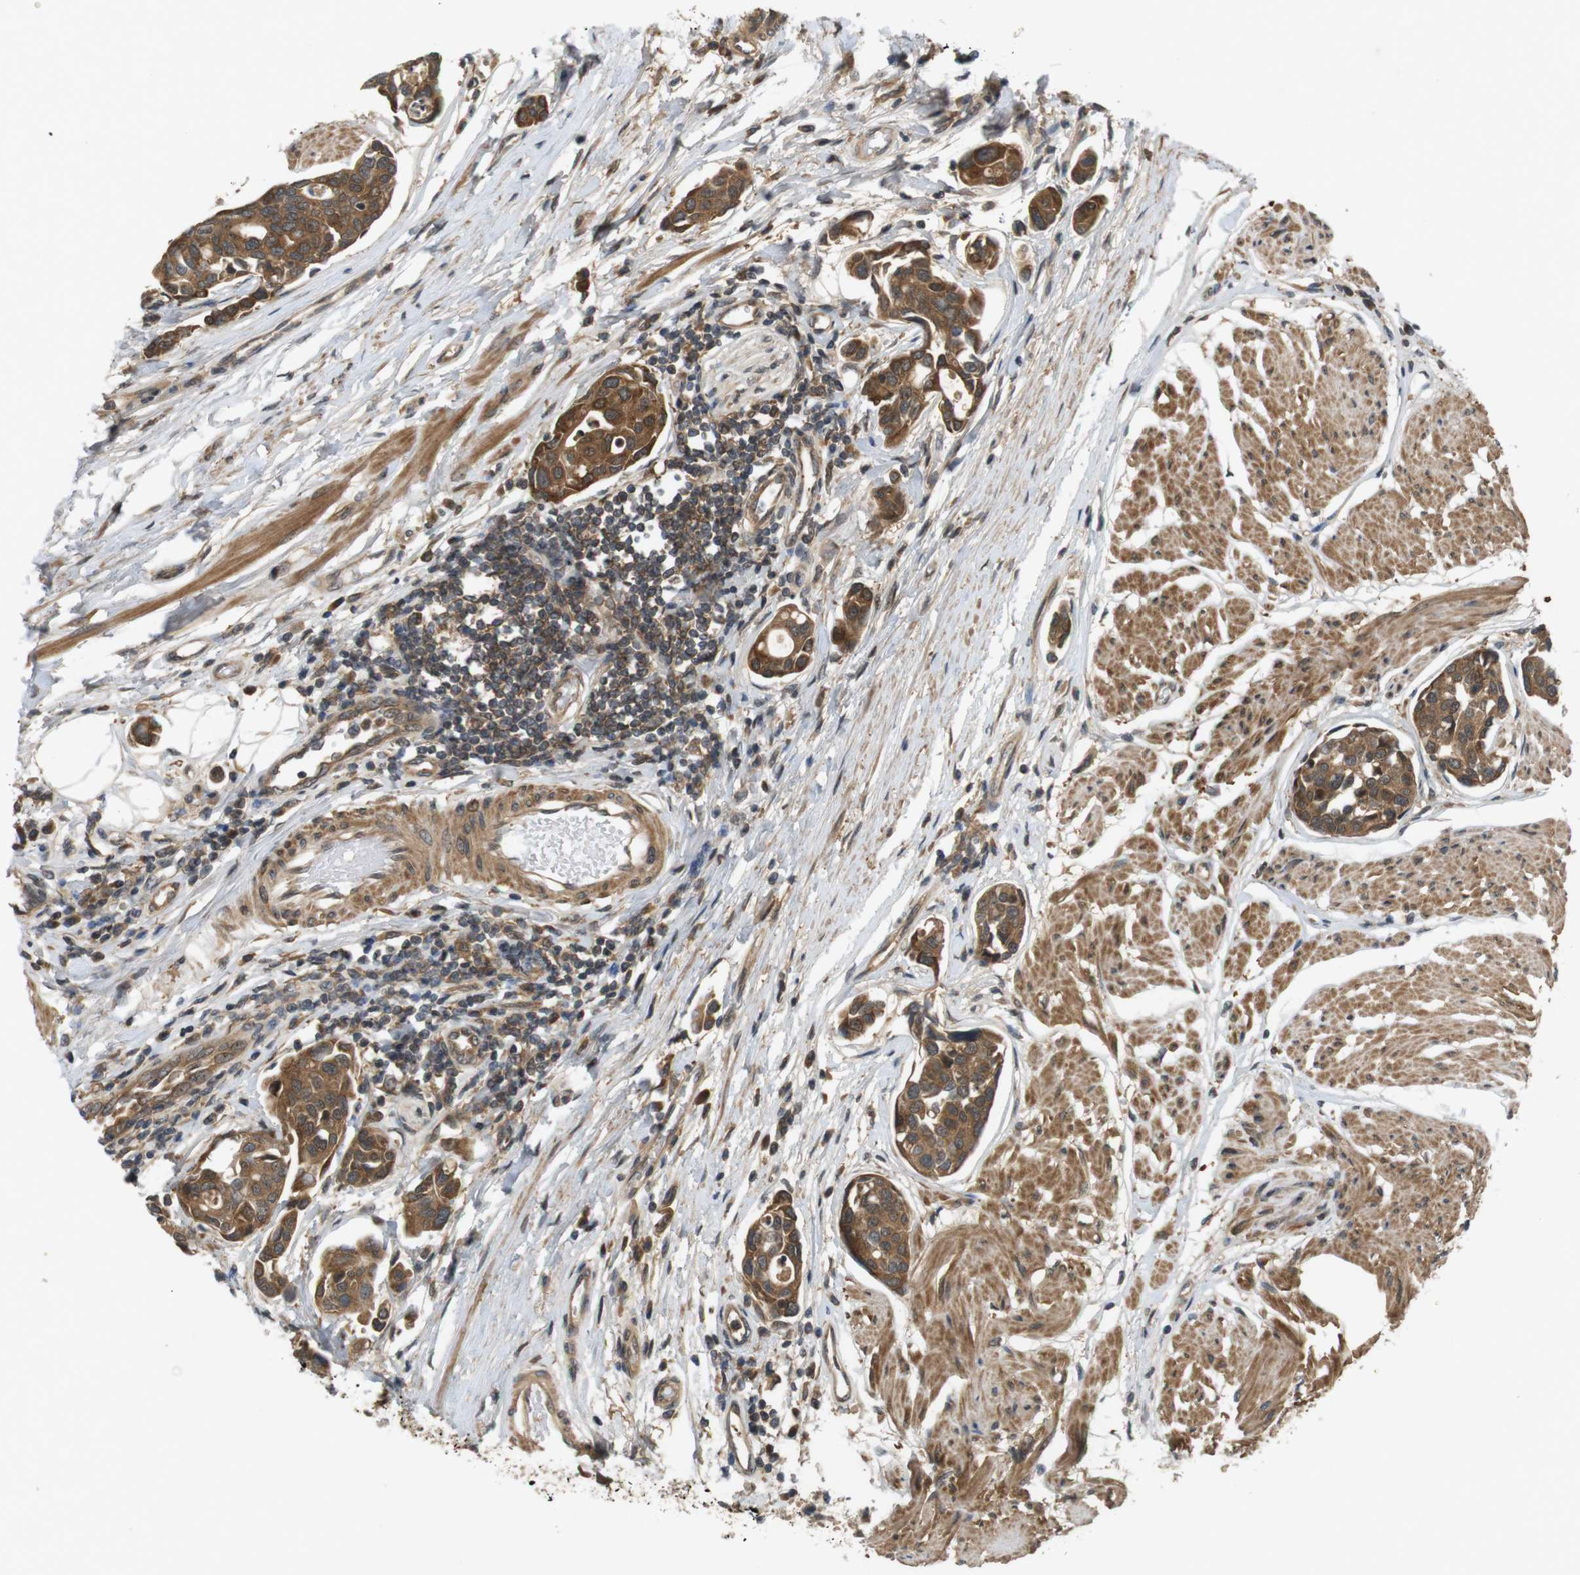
{"staining": {"intensity": "moderate", "quantity": ">75%", "location": "cytoplasmic/membranous"}, "tissue": "urothelial cancer", "cell_type": "Tumor cells", "image_type": "cancer", "snomed": [{"axis": "morphology", "description": "Urothelial carcinoma, High grade"}, {"axis": "topography", "description": "Urinary bladder"}], "caption": "Moderate cytoplasmic/membranous staining is identified in approximately >75% of tumor cells in urothelial carcinoma (high-grade). The staining was performed using DAB to visualize the protein expression in brown, while the nuclei were stained in blue with hematoxylin (Magnification: 20x).", "gene": "NFKBIE", "patient": {"sex": "male", "age": 78}}